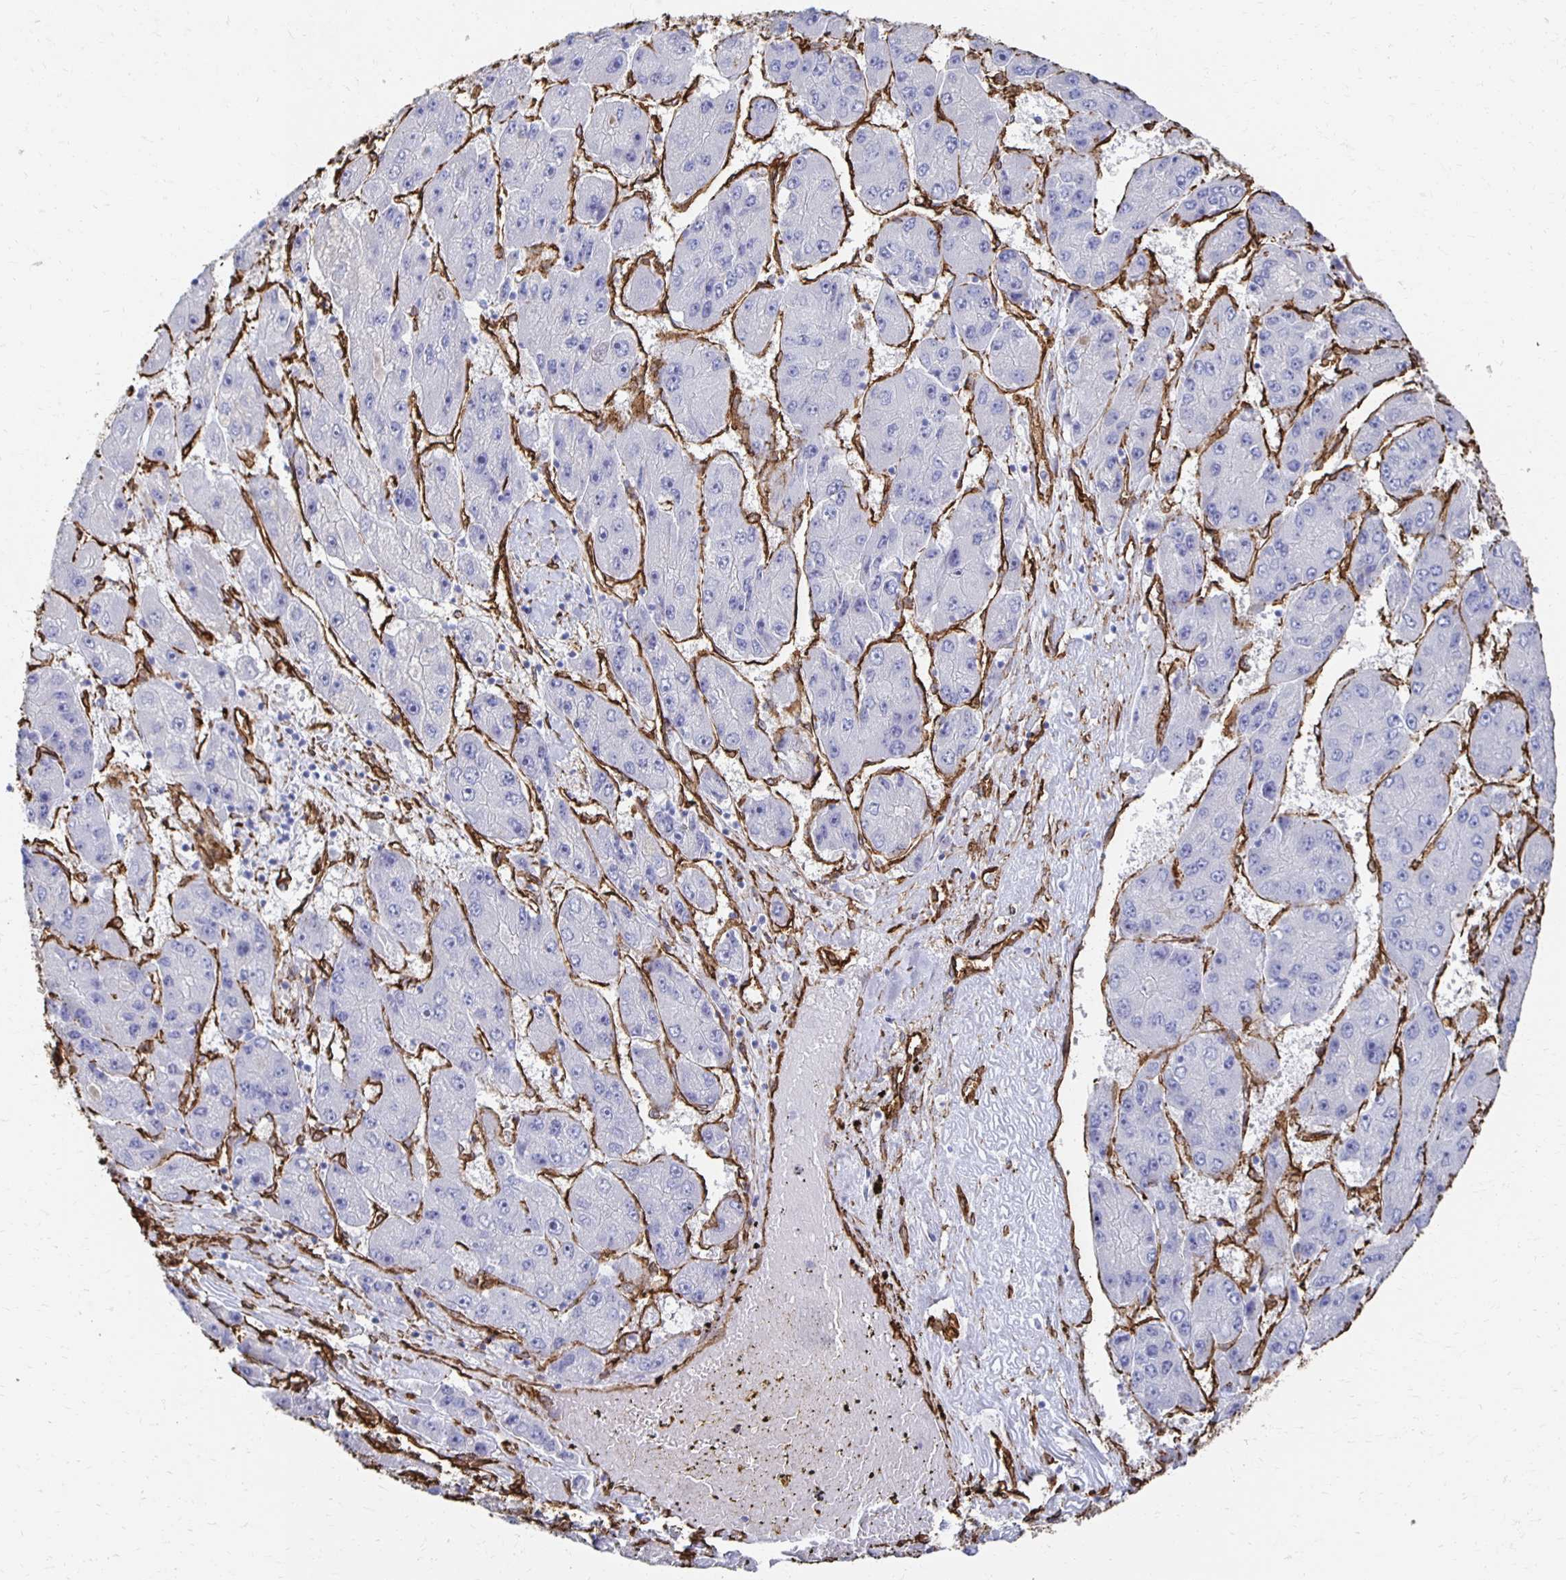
{"staining": {"intensity": "negative", "quantity": "none", "location": "none"}, "tissue": "liver cancer", "cell_type": "Tumor cells", "image_type": "cancer", "snomed": [{"axis": "morphology", "description": "Carcinoma, Hepatocellular, NOS"}, {"axis": "topography", "description": "Liver"}], "caption": "Immunohistochemistry image of hepatocellular carcinoma (liver) stained for a protein (brown), which shows no staining in tumor cells.", "gene": "VIPR2", "patient": {"sex": "female", "age": 61}}